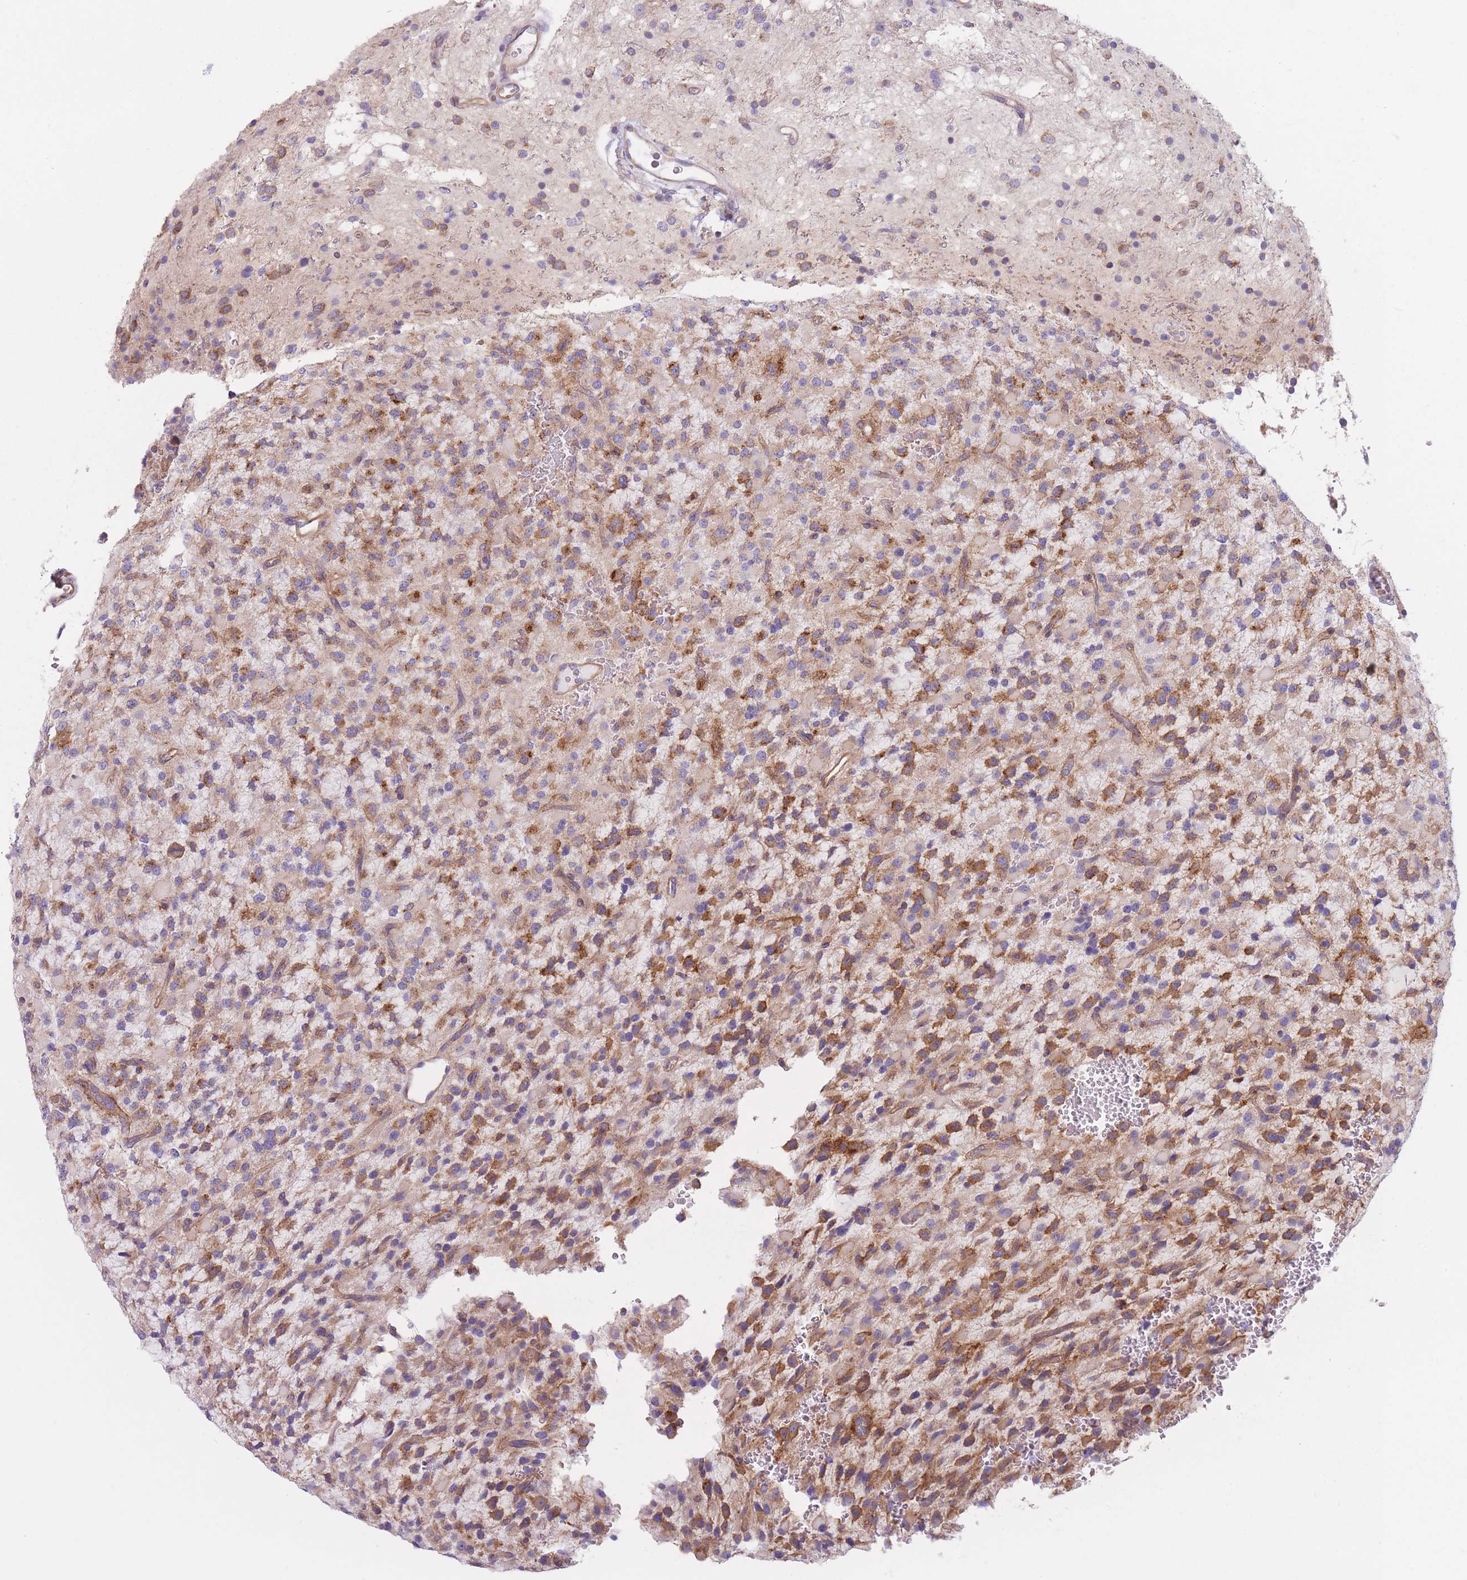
{"staining": {"intensity": "moderate", "quantity": ">75%", "location": "cytoplasmic/membranous"}, "tissue": "glioma", "cell_type": "Tumor cells", "image_type": "cancer", "snomed": [{"axis": "morphology", "description": "Glioma, malignant, High grade"}, {"axis": "topography", "description": "Brain"}], "caption": "Immunohistochemical staining of malignant high-grade glioma reveals medium levels of moderate cytoplasmic/membranous positivity in approximately >75% of tumor cells.", "gene": "SERPINB3", "patient": {"sex": "male", "age": 34}}